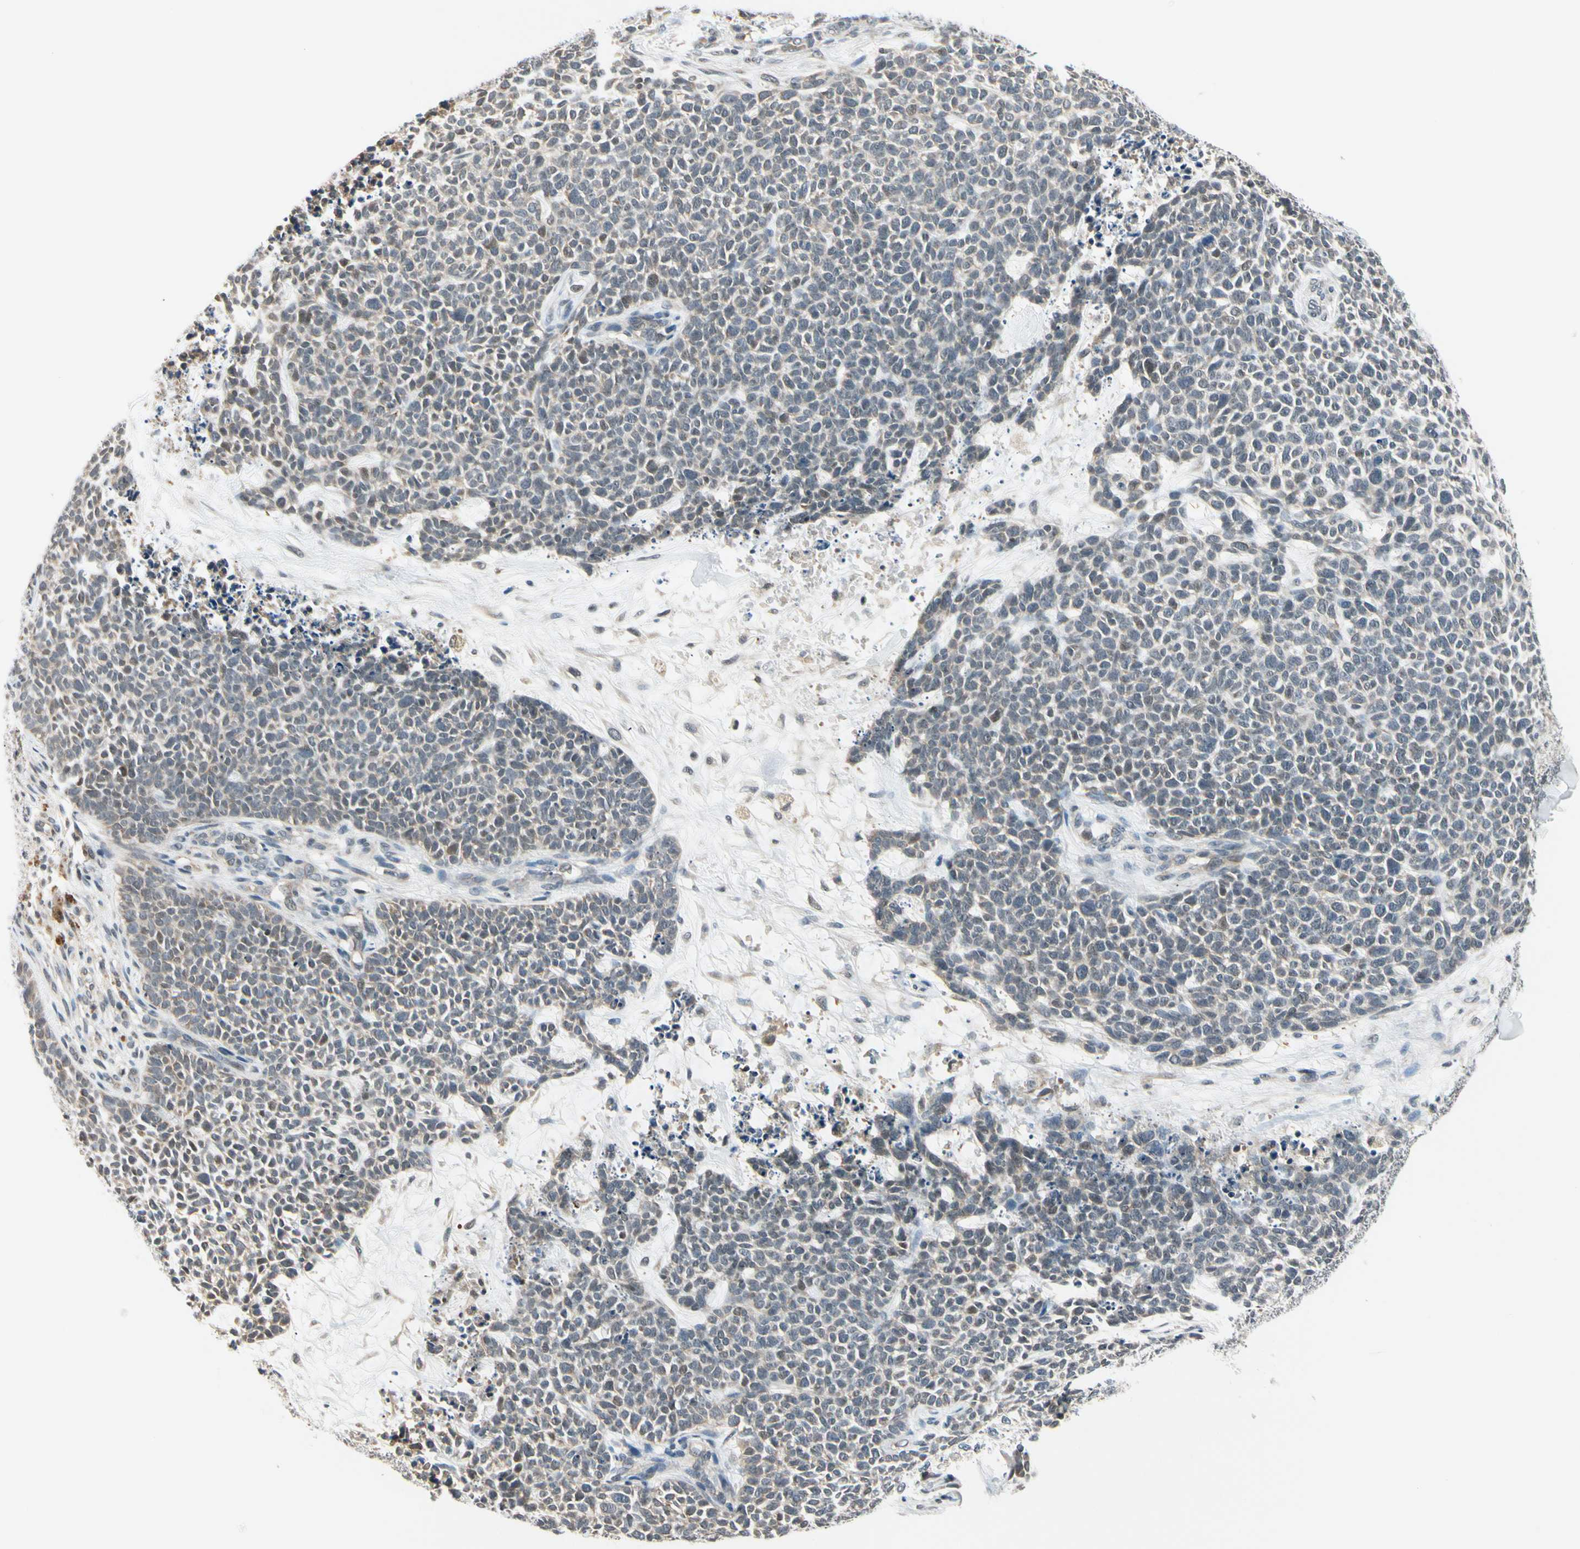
{"staining": {"intensity": "weak", "quantity": "25%-75%", "location": "cytoplasmic/membranous"}, "tissue": "skin cancer", "cell_type": "Tumor cells", "image_type": "cancer", "snomed": [{"axis": "morphology", "description": "Basal cell carcinoma"}, {"axis": "topography", "description": "Skin"}], "caption": "Immunohistochemistry image of human basal cell carcinoma (skin) stained for a protein (brown), which displays low levels of weak cytoplasmic/membranous staining in approximately 25%-75% of tumor cells.", "gene": "TAF12", "patient": {"sex": "female", "age": 84}}